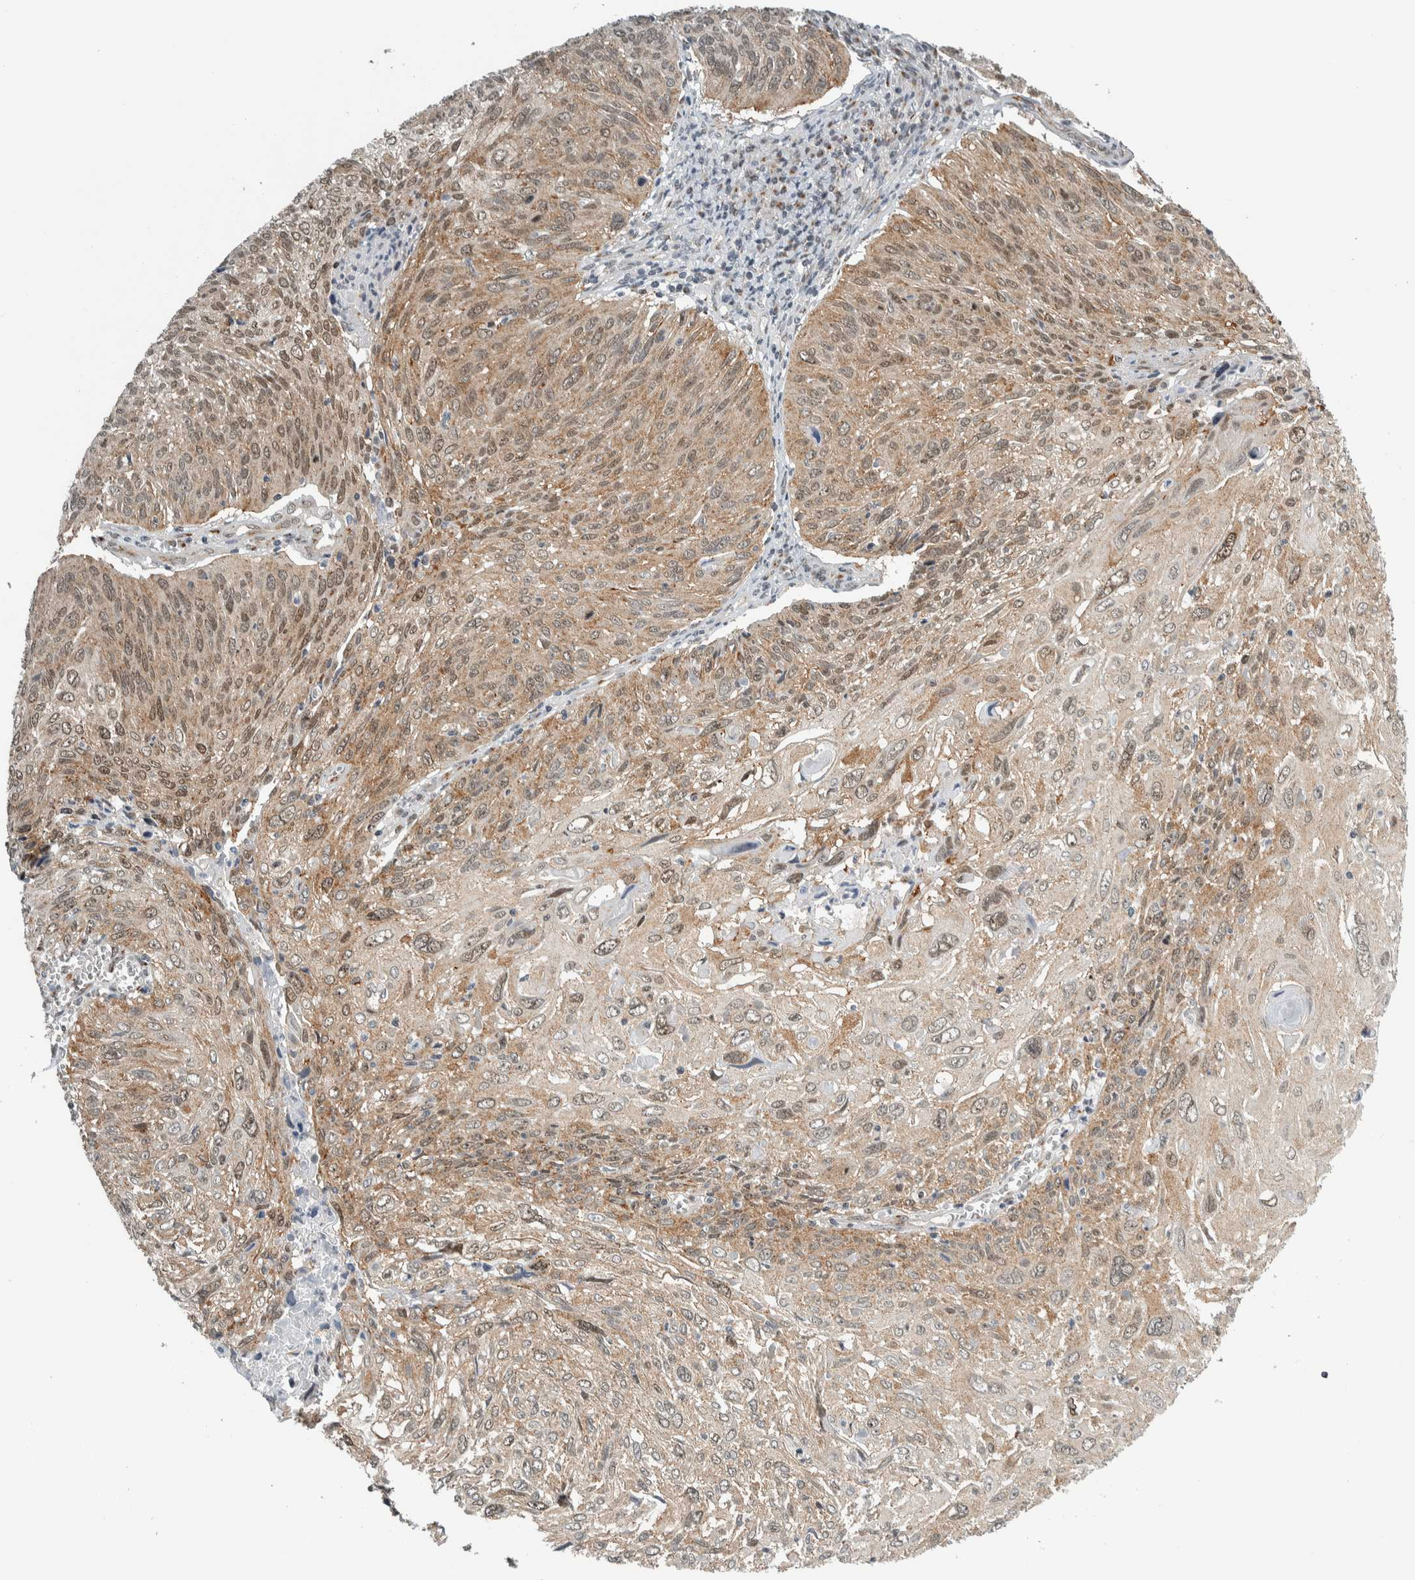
{"staining": {"intensity": "moderate", "quantity": ">75%", "location": "cytoplasmic/membranous,nuclear"}, "tissue": "cervical cancer", "cell_type": "Tumor cells", "image_type": "cancer", "snomed": [{"axis": "morphology", "description": "Squamous cell carcinoma, NOS"}, {"axis": "topography", "description": "Cervix"}], "caption": "Moderate cytoplasmic/membranous and nuclear protein staining is present in about >75% of tumor cells in cervical cancer.", "gene": "ZMYND8", "patient": {"sex": "female", "age": 51}}